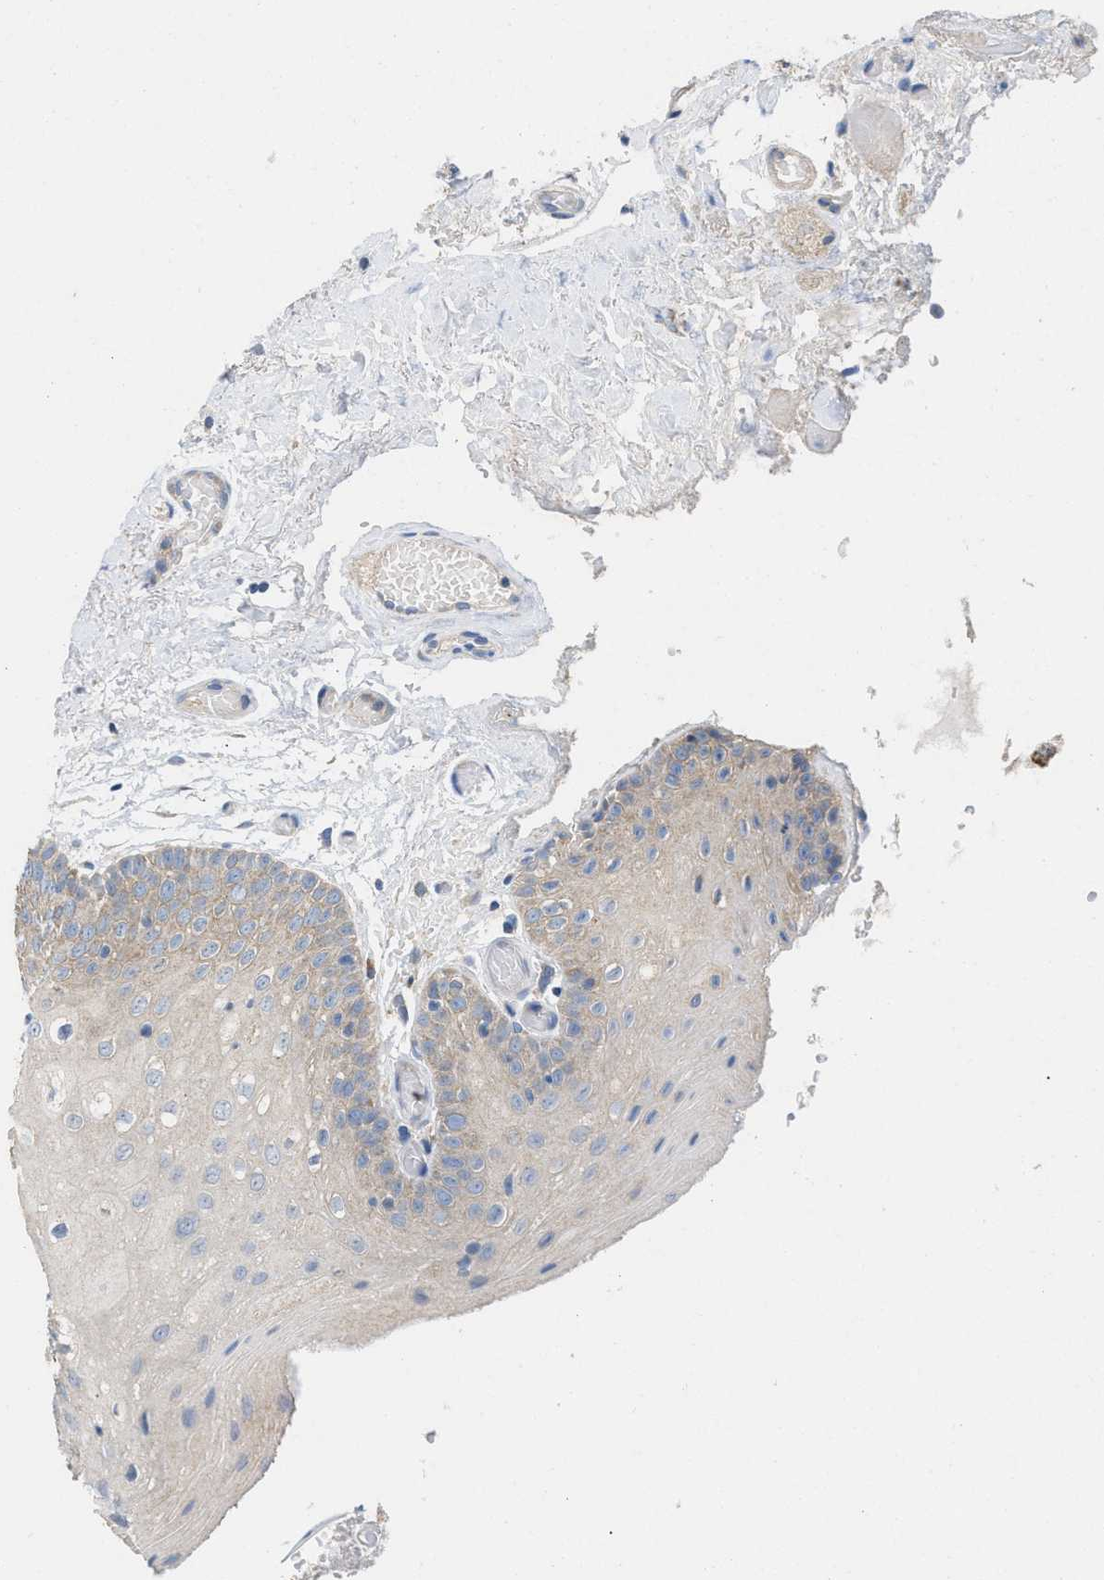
{"staining": {"intensity": "weak", "quantity": "<25%", "location": "cytoplasmic/membranous"}, "tissue": "oral mucosa", "cell_type": "Squamous epithelial cells", "image_type": "normal", "snomed": [{"axis": "morphology", "description": "Normal tissue, NOS"}, {"axis": "morphology", "description": "Squamous cell carcinoma, NOS"}, {"axis": "topography", "description": "Oral tissue"}, {"axis": "topography", "description": "Head-Neck"}], "caption": "Immunohistochemical staining of benign human oral mucosa exhibits no significant positivity in squamous epithelial cells.", "gene": "DYNC2I1", "patient": {"sex": "male", "age": 71}}